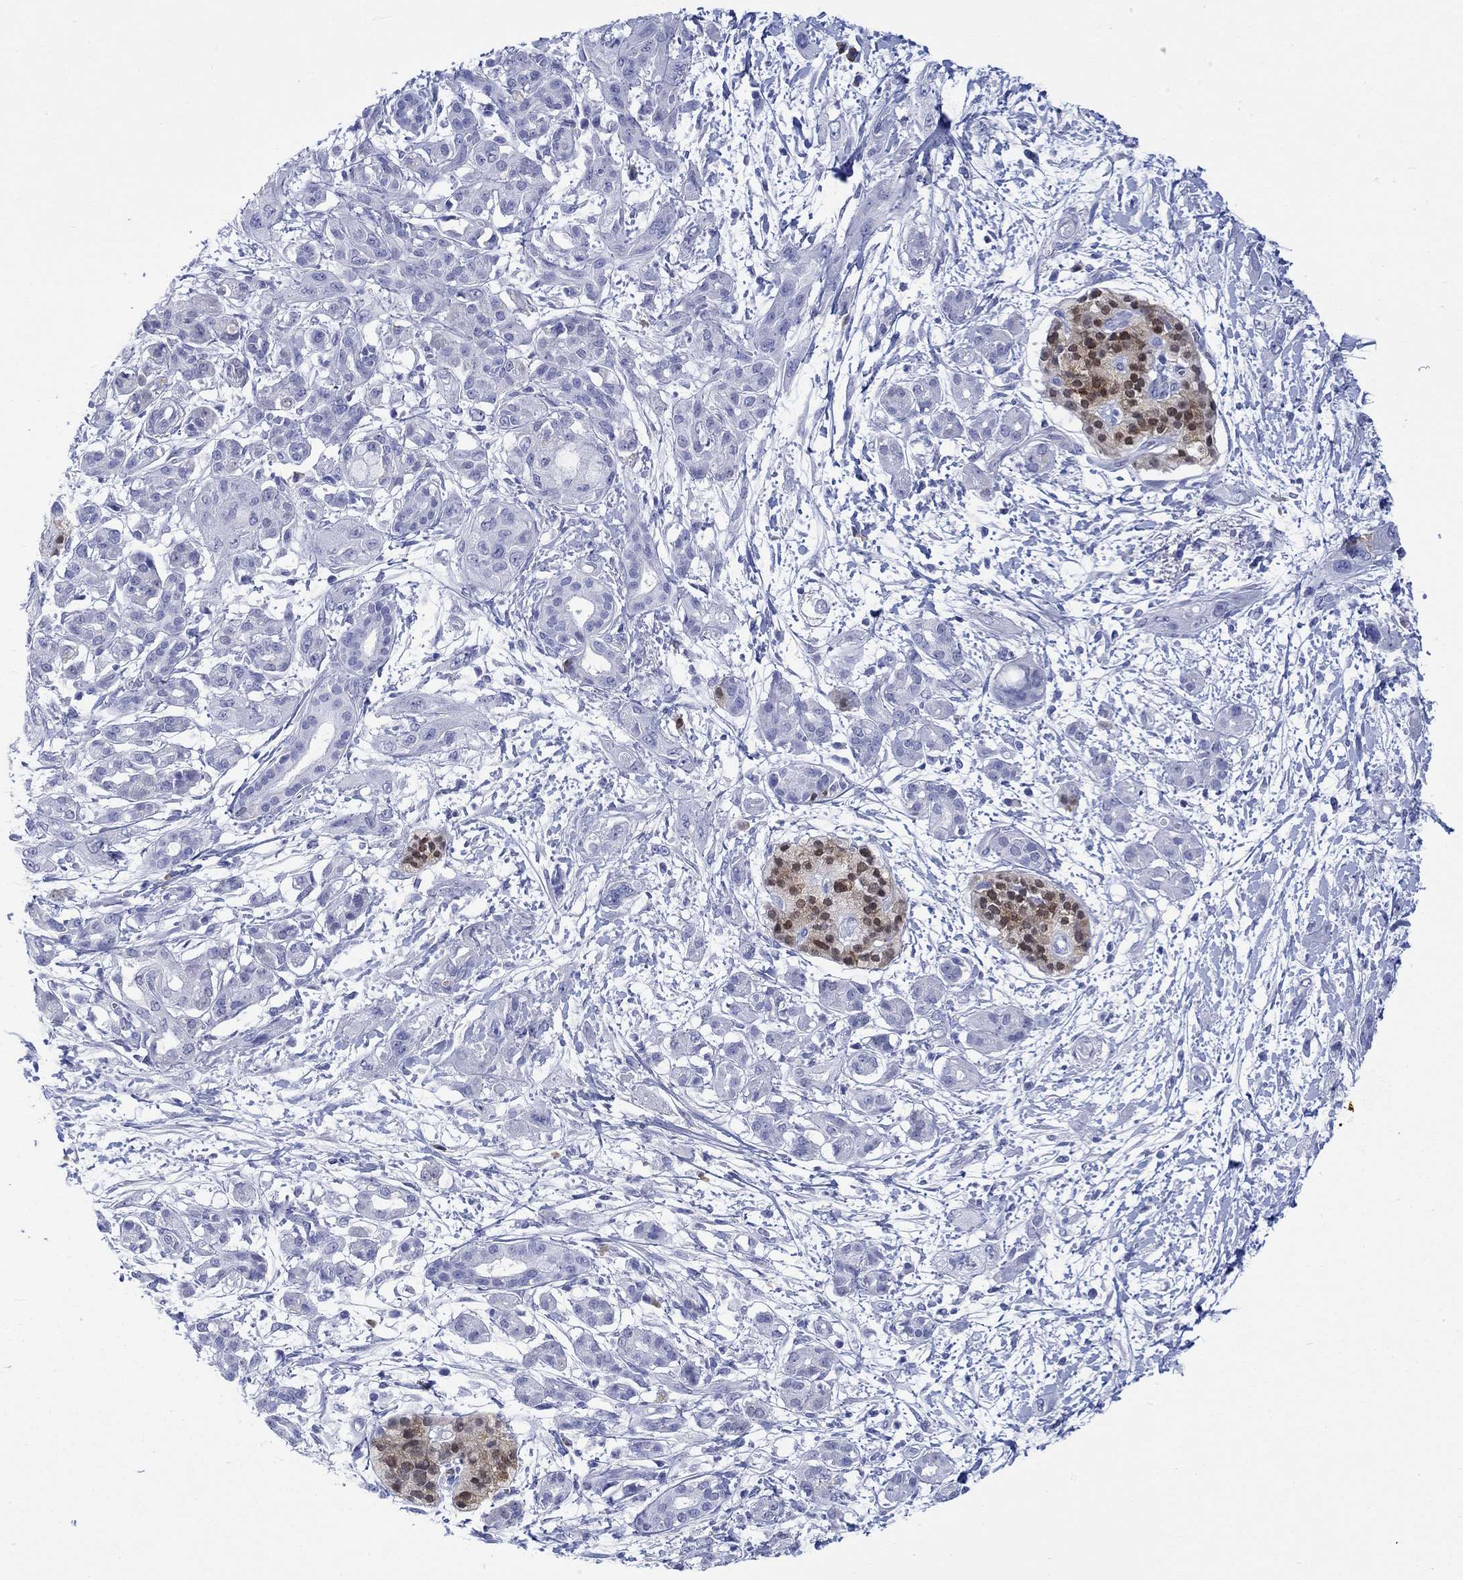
{"staining": {"intensity": "moderate", "quantity": "<25%", "location": "cytoplasmic/membranous,nuclear"}, "tissue": "pancreatic cancer", "cell_type": "Tumor cells", "image_type": "cancer", "snomed": [{"axis": "morphology", "description": "Adenocarcinoma, NOS"}, {"axis": "topography", "description": "Pancreas"}], "caption": "A photomicrograph of pancreatic adenocarcinoma stained for a protein shows moderate cytoplasmic/membranous and nuclear brown staining in tumor cells.", "gene": "MSI1", "patient": {"sex": "male", "age": 72}}